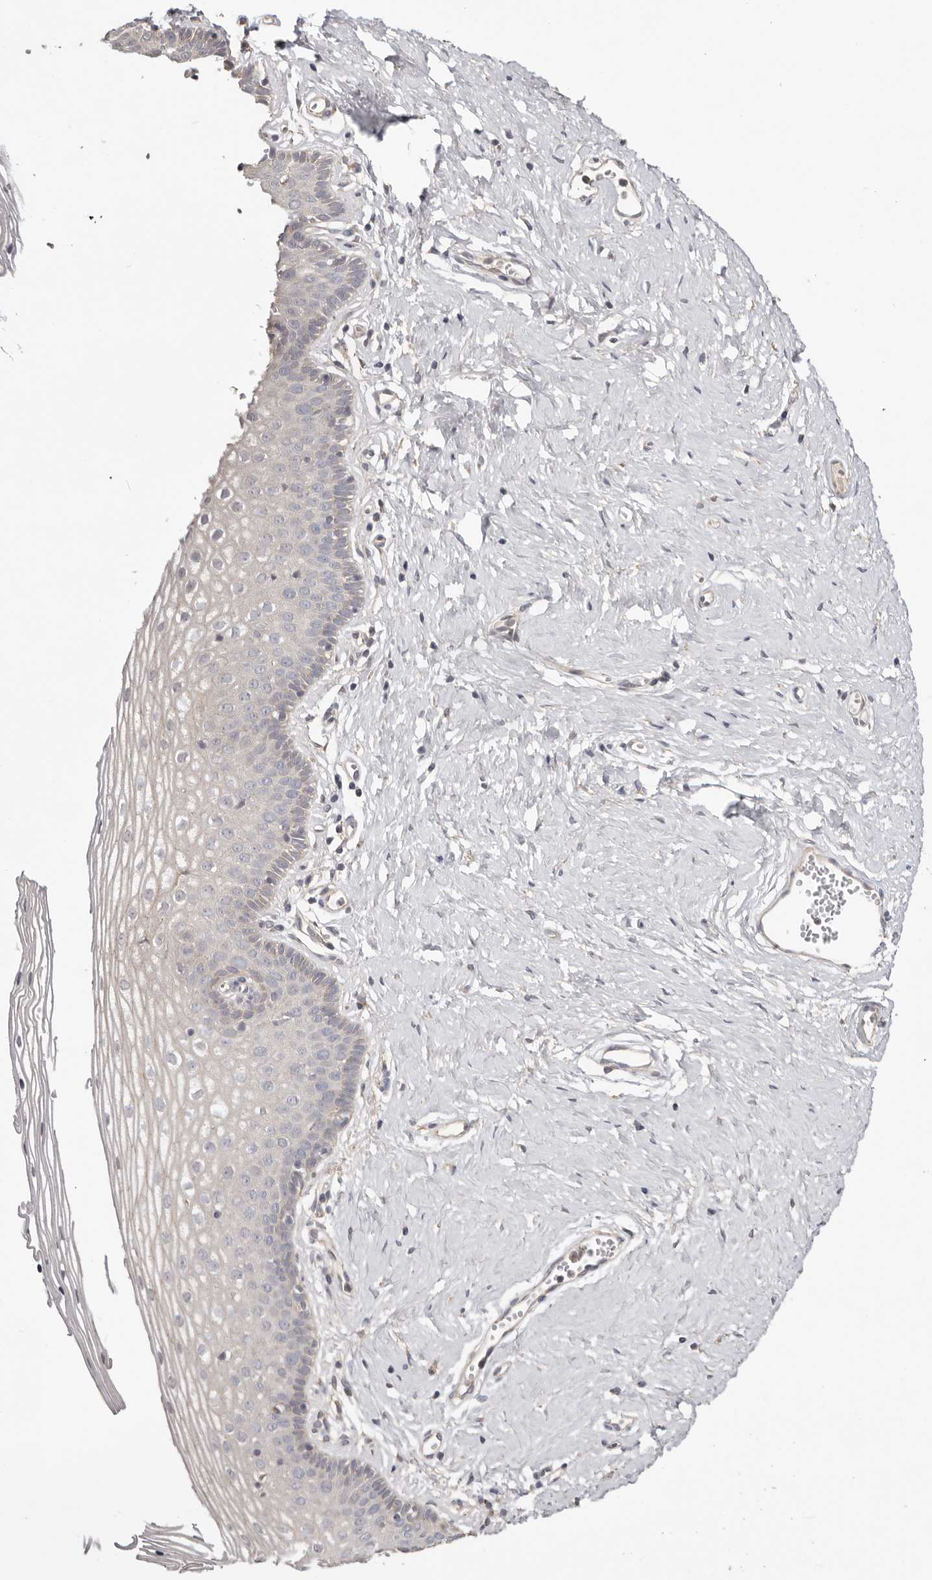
{"staining": {"intensity": "weak", "quantity": "<25%", "location": "cytoplasmic/membranous"}, "tissue": "vagina", "cell_type": "Squamous epithelial cells", "image_type": "normal", "snomed": [{"axis": "morphology", "description": "Normal tissue, NOS"}, {"axis": "topography", "description": "Vagina"}], "caption": "The immunohistochemistry photomicrograph has no significant positivity in squamous epithelial cells of vagina.", "gene": "LRP6", "patient": {"sex": "female", "age": 32}}